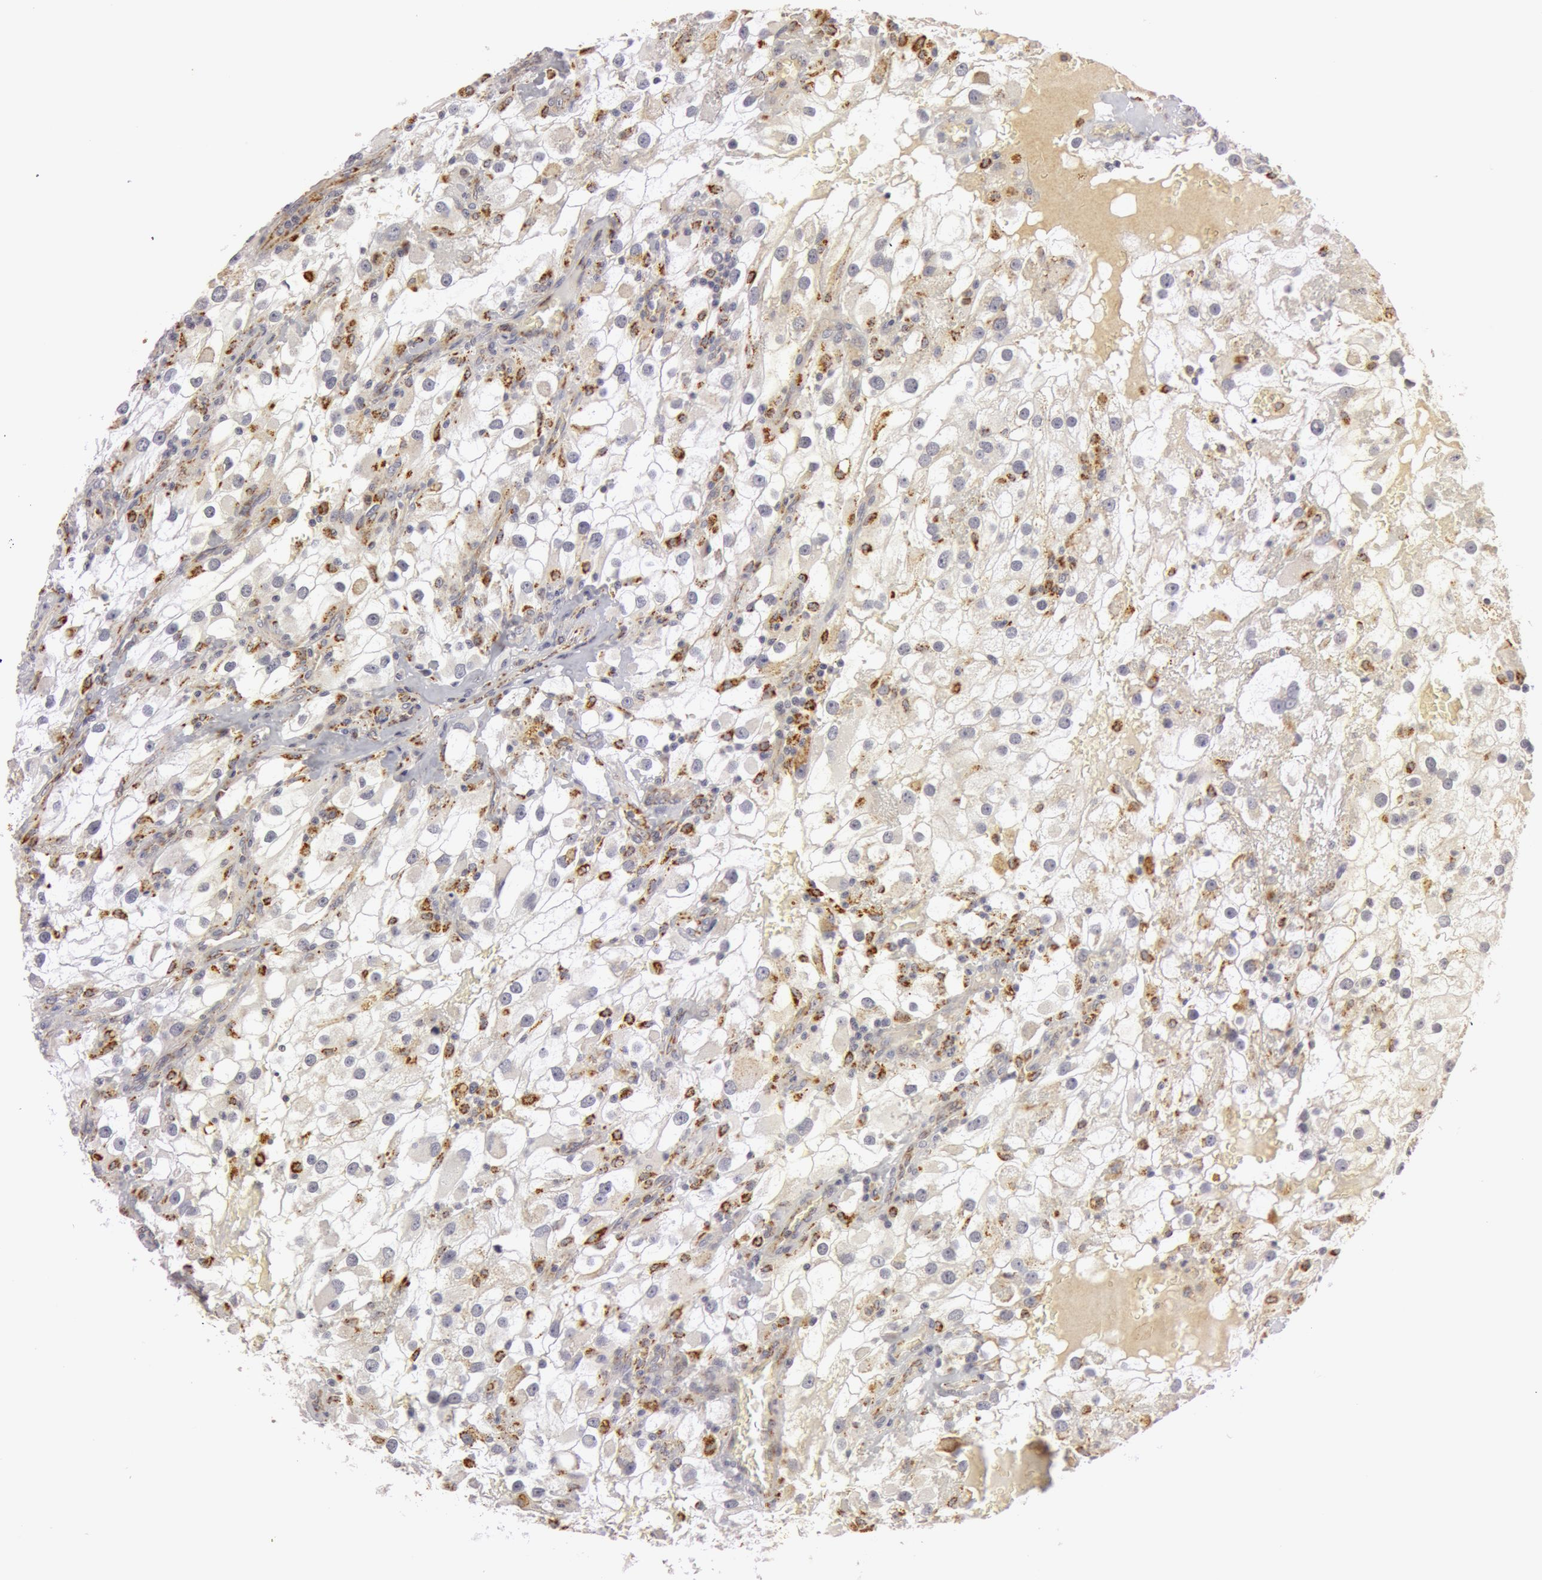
{"staining": {"intensity": "weak", "quantity": ">75%", "location": "cytoplasmic/membranous"}, "tissue": "renal cancer", "cell_type": "Tumor cells", "image_type": "cancer", "snomed": [{"axis": "morphology", "description": "Adenocarcinoma, NOS"}, {"axis": "topography", "description": "Kidney"}], "caption": "This micrograph shows adenocarcinoma (renal) stained with immunohistochemistry to label a protein in brown. The cytoplasmic/membranous of tumor cells show weak positivity for the protein. Nuclei are counter-stained blue.", "gene": "C7", "patient": {"sex": "female", "age": 52}}